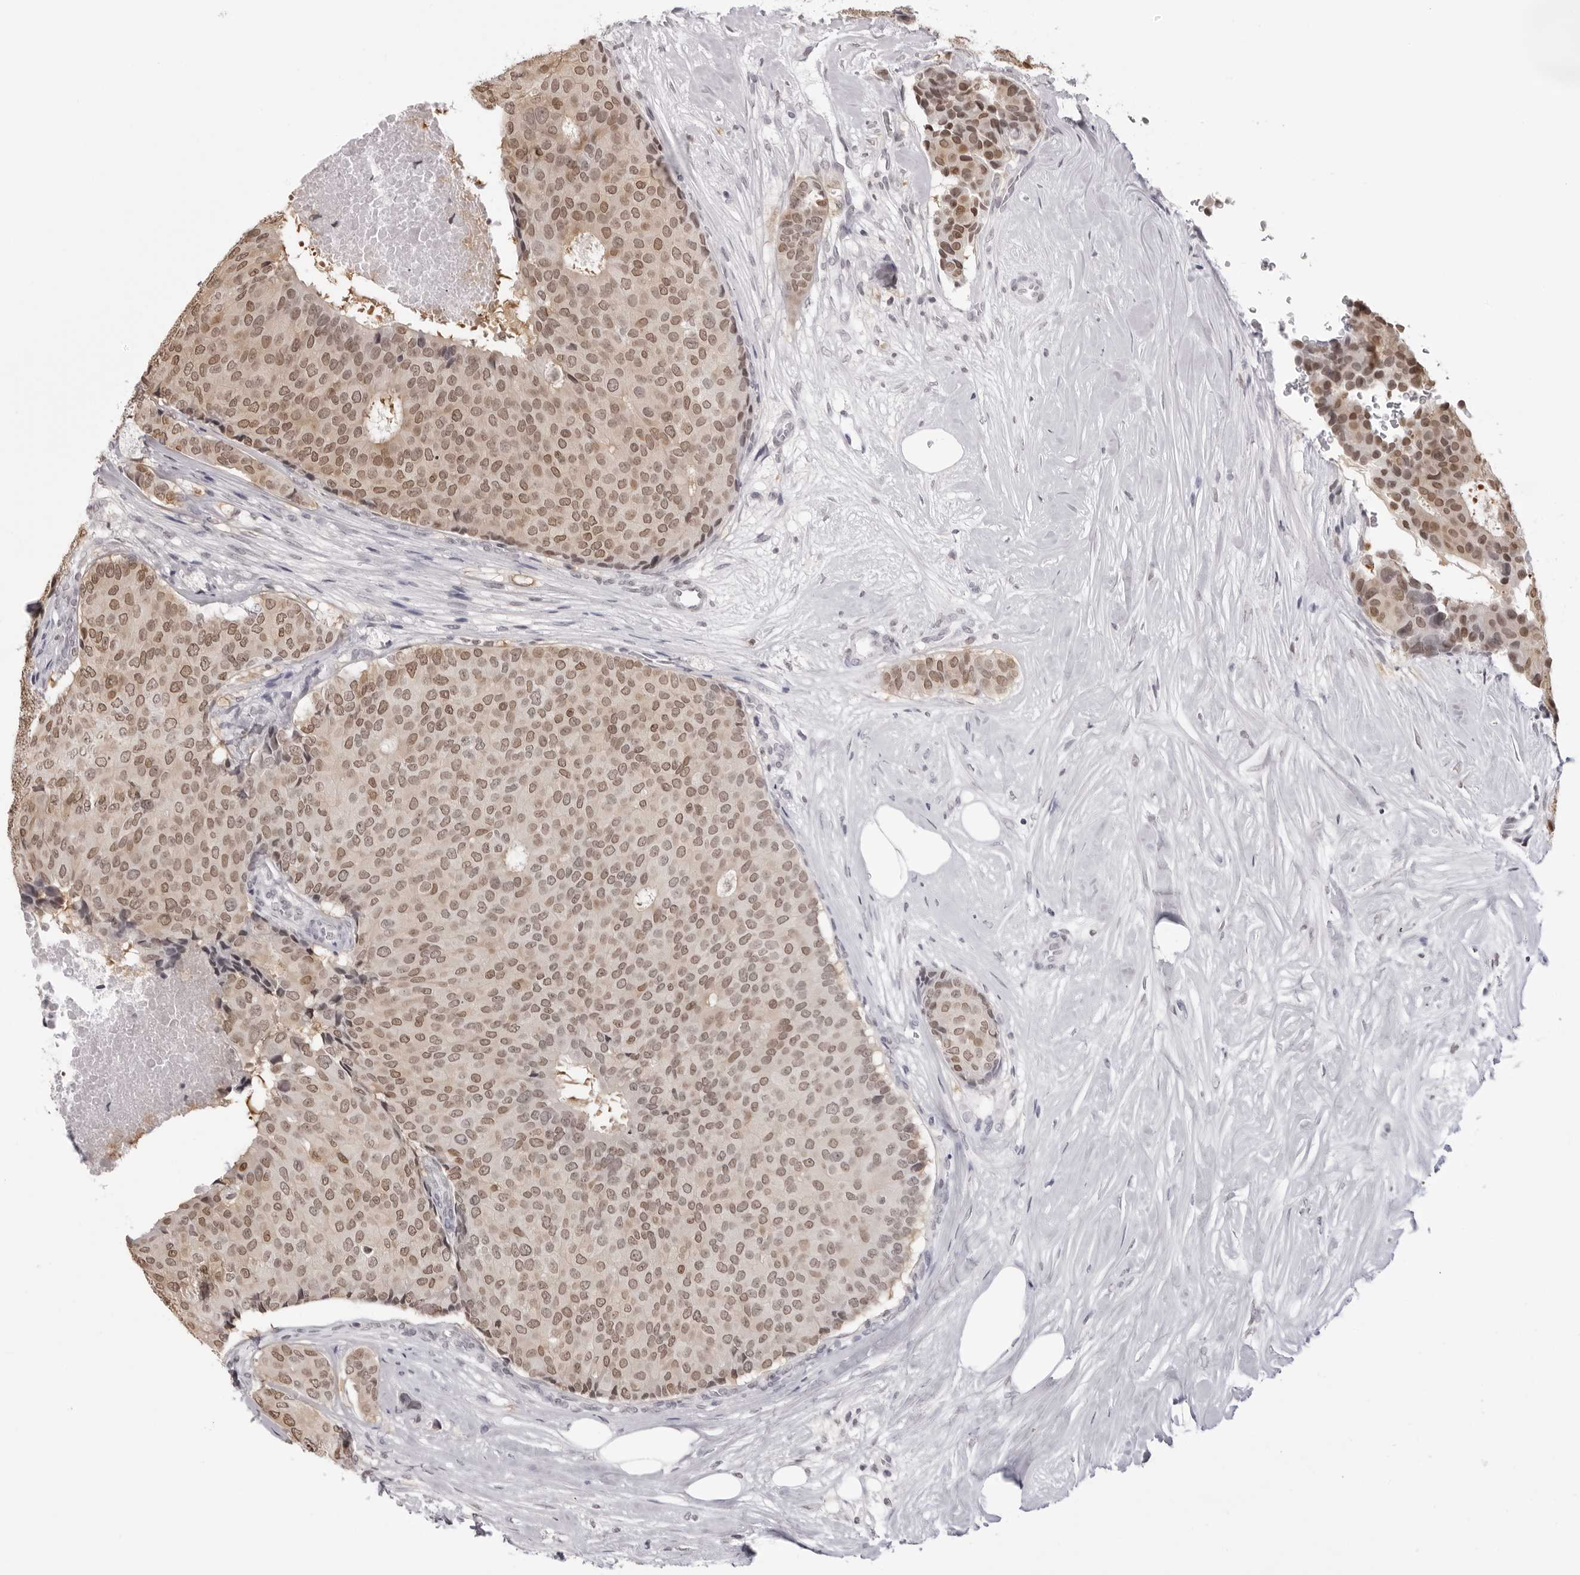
{"staining": {"intensity": "moderate", "quantity": ">75%", "location": "nuclear"}, "tissue": "breast cancer", "cell_type": "Tumor cells", "image_type": "cancer", "snomed": [{"axis": "morphology", "description": "Duct carcinoma"}, {"axis": "topography", "description": "Breast"}], "caption": "Immunohistochemical staining of breast cancer (invasive ductal carcinoma) reveals medium levels of moderate nuclear protein staining in about >75% of tumor cells.", "gene": "HSPA4", "patient": {"sex": "female", "age": 75}}